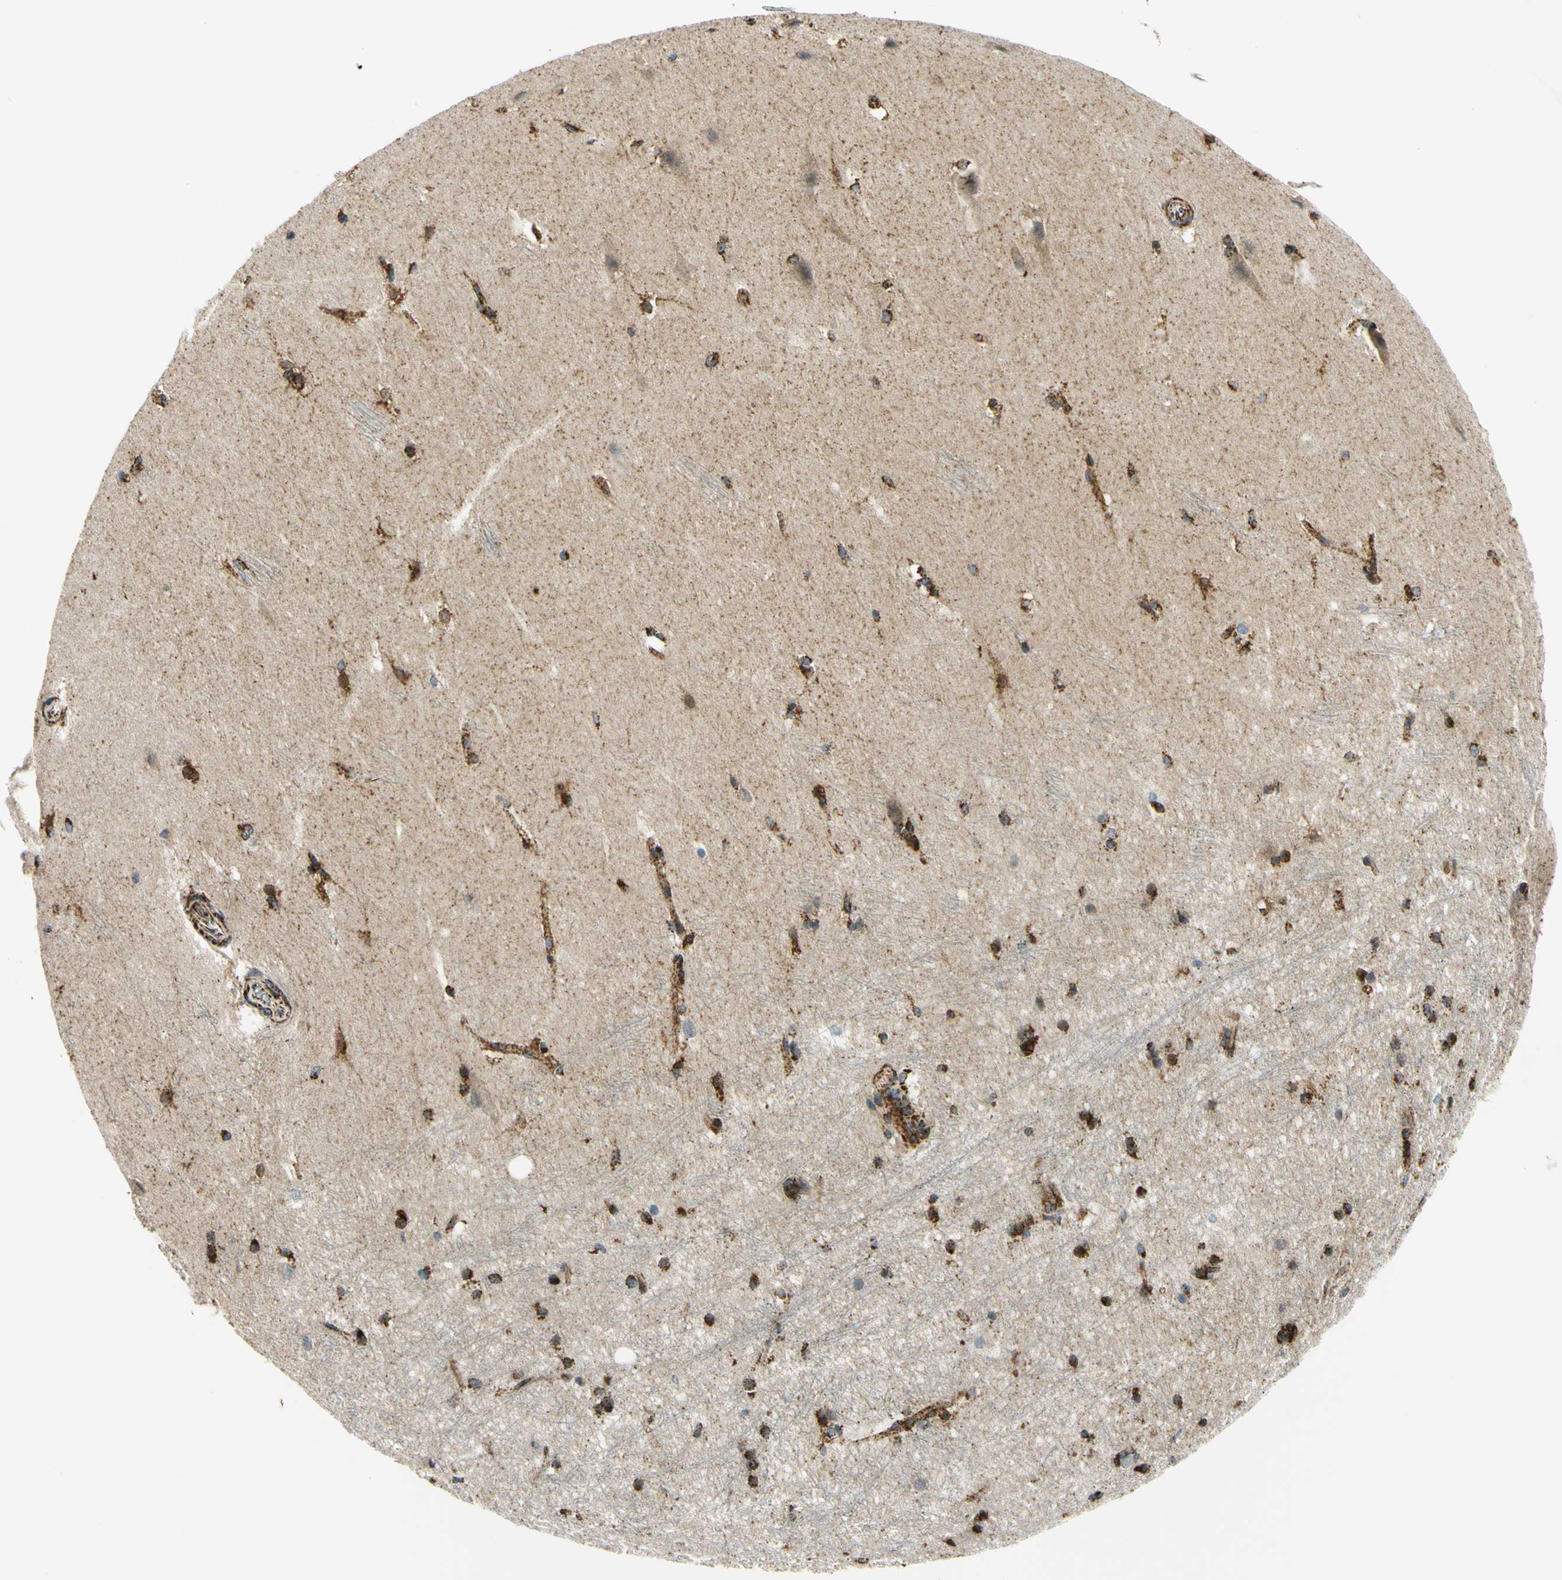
{"staining": {"intensity": "moderate", "quantity": ">75%", "location": "cytoplasmic/membranous"}, "tissue": "hippocampus", "cell_type": "Glial cells", "image_type": "normal", "snomed": [{"axis": "morphology", "description": "Normal tissue, NOS"}, {"axis": "topography", "description": "Hippocampus"}], "caption": "Protein staining of normal hippocampus demonstrates moderate cytoplasmic/membranous staining in about >75% of glial cells.", "gene": "MAVS", "patient": {"sex": "female", "age": 19}}